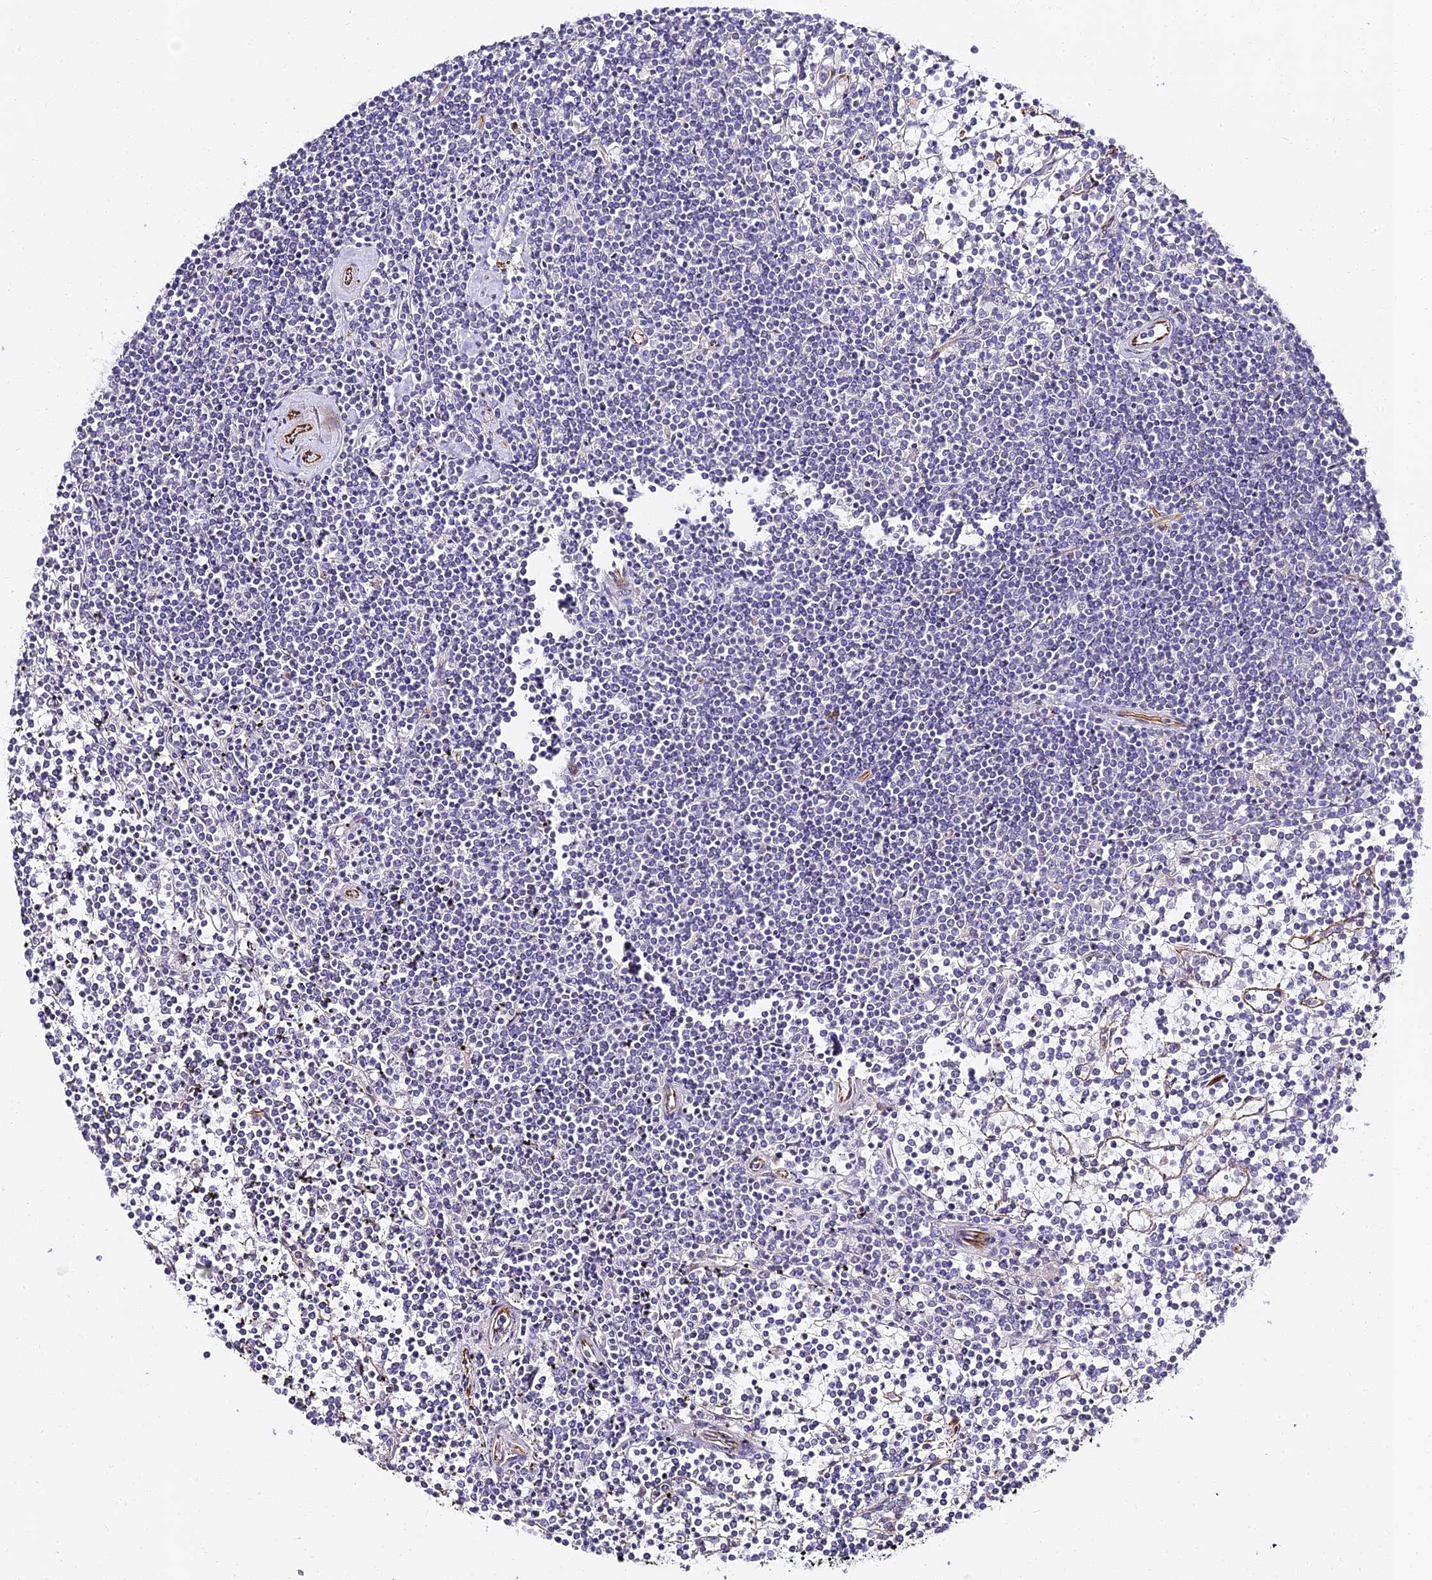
{"staining": {"intensity": "negative", "quantity": "none", "location": "none"}, "tissue": "lymphoma", "cell_type": "Tumor cells", "image_type": "cancer", "snomed": [{"axis": "morphology", "description": "Malignant lymphoma, non-Hodgkin's type, Low grade"}, {"axis": "topography", "description": "Spleen"}], "caption": "This is an IHC photomicrograph of low-grade malignant lymphoma, non-Hodgkin's type. There is no positivity in tumor cells.", "gene": "ALPG", "patient": {"sex": "female", "age": 19}}